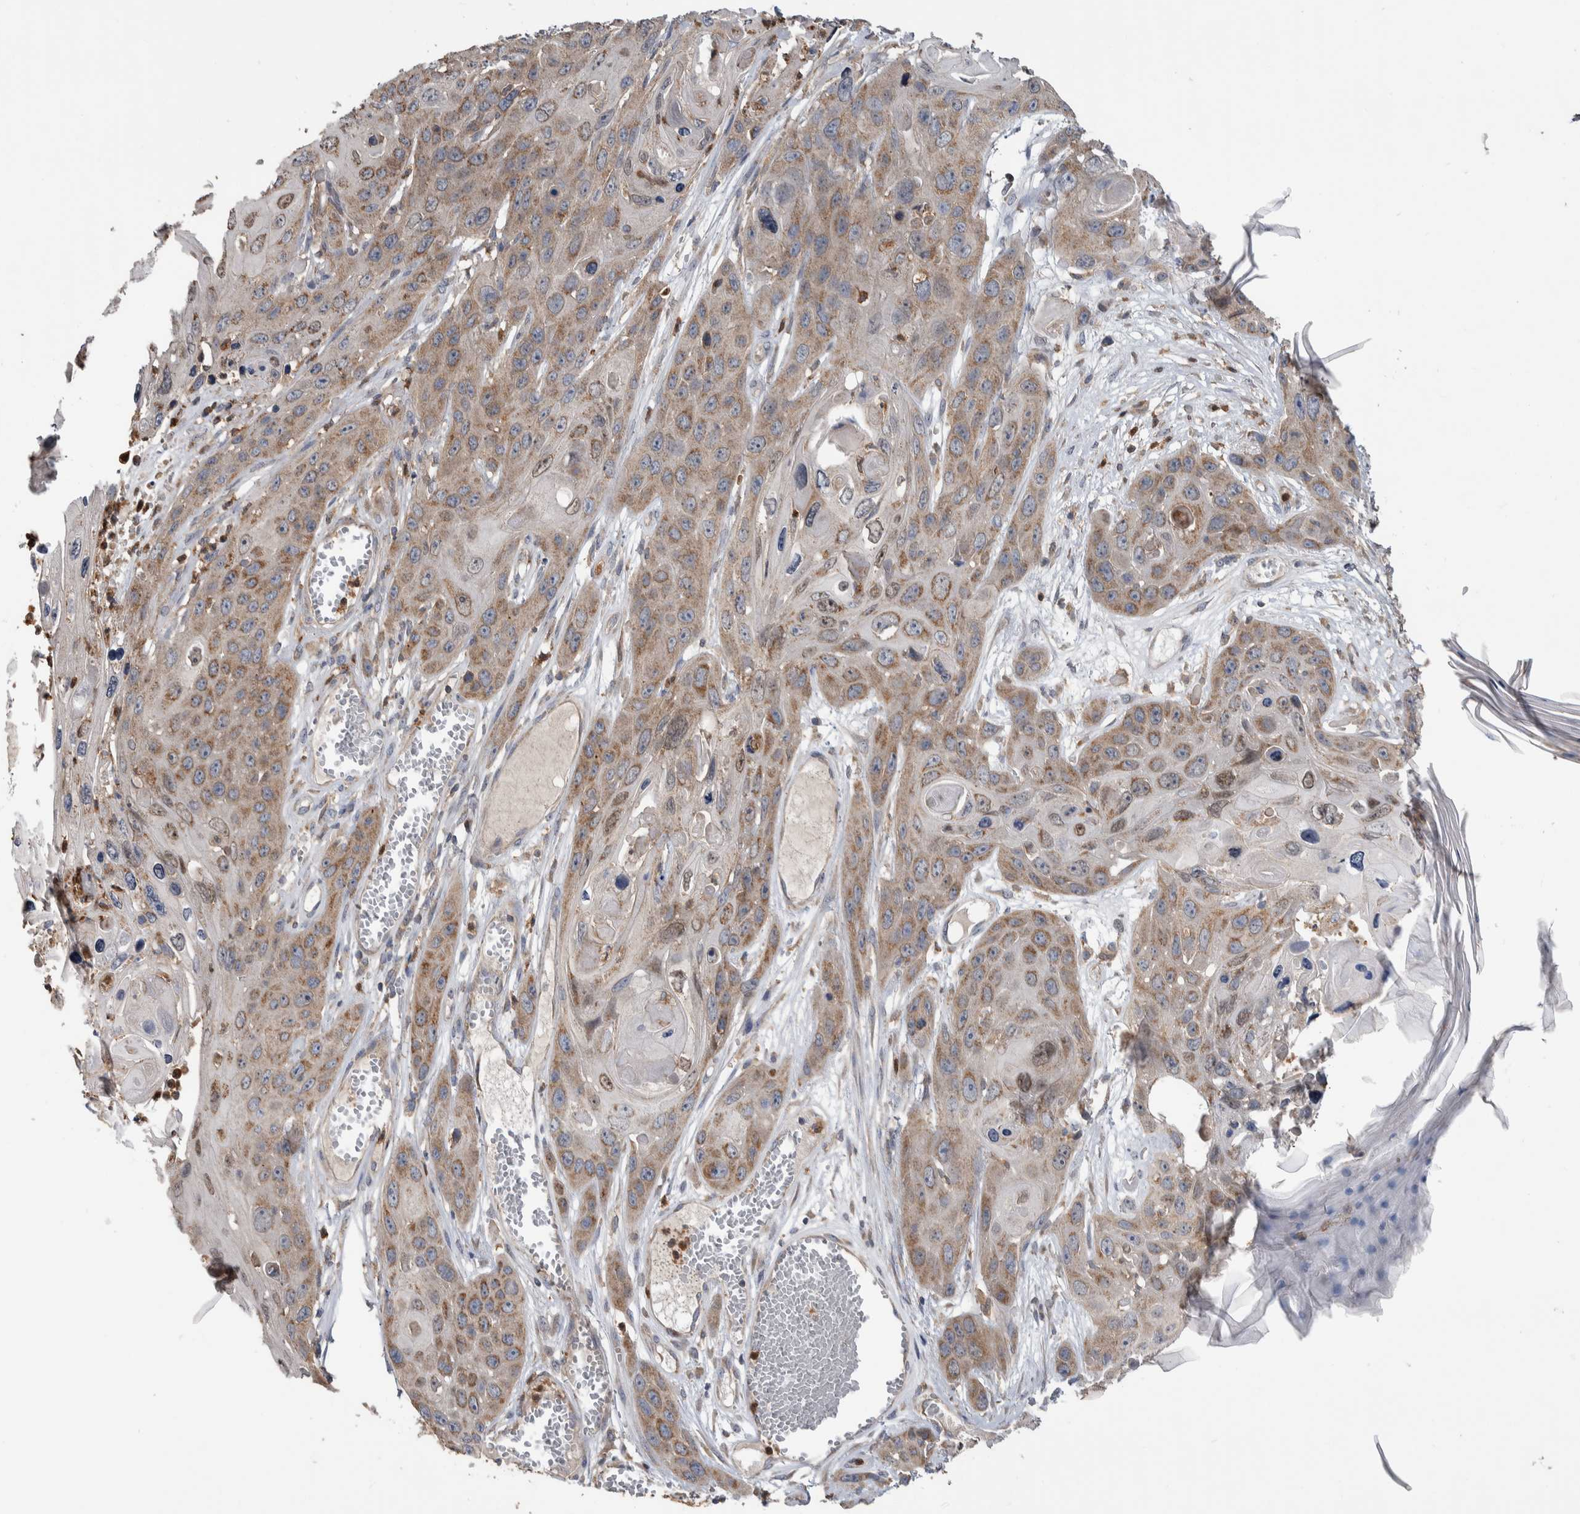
{"staining": {"intensity": "weak", "quantity": ">75%", "location": "cytoplasmic/membranous"}, "tissue": "skin cancer", "cell_type": "Tumor cells", "image_type": "cancer", "snomed": [{"axis": "morphology", "description": "Squamous cell carcinoma, NOS"}, {"axis": "topography", "description": "Skin"}], "caption": "Immunohistochemistry of skin cancer exhibits low levels of weak cytoplasmic/membranous positivity in about >75% of tumor cells.", "gene": "SDCBP", "patient": {"sex": "male", "age": 55}}